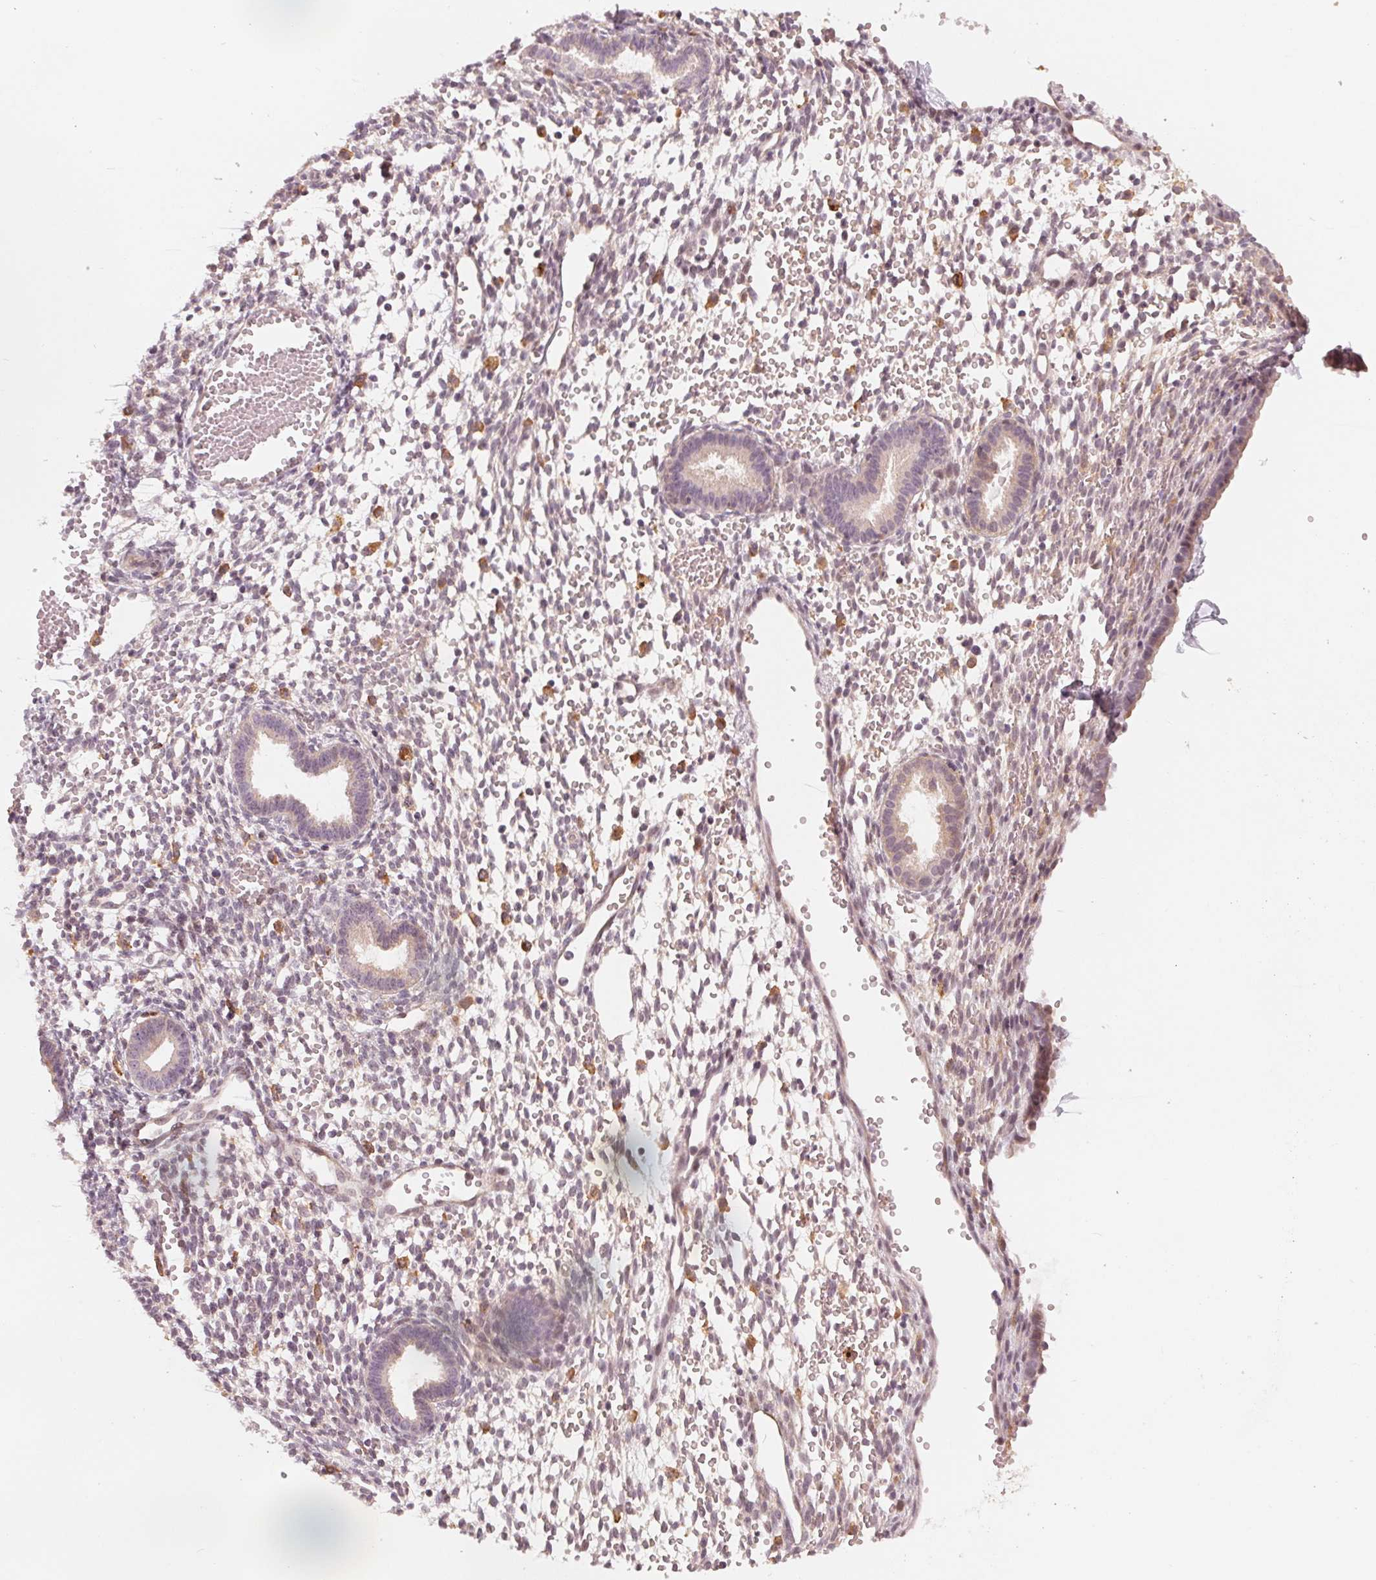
{"staining": {"intensity": "negative", "quantity": "none", "location": "none"}, "tissue": "endometrium", "cell_type": "Cells in endometrial stroma", "image_type": "normal", "snomed": [{"axis": "morphology", "description": "Normal tissue, NOS"}, {"axis": "topography", "description": "Endometrium"}], "caption": "Endometrium stained for a protein using IHC shows no positivity cells in endometrial stroma.", "gene": "IL9R", "patient": {"sex": "female", "age": 36}}